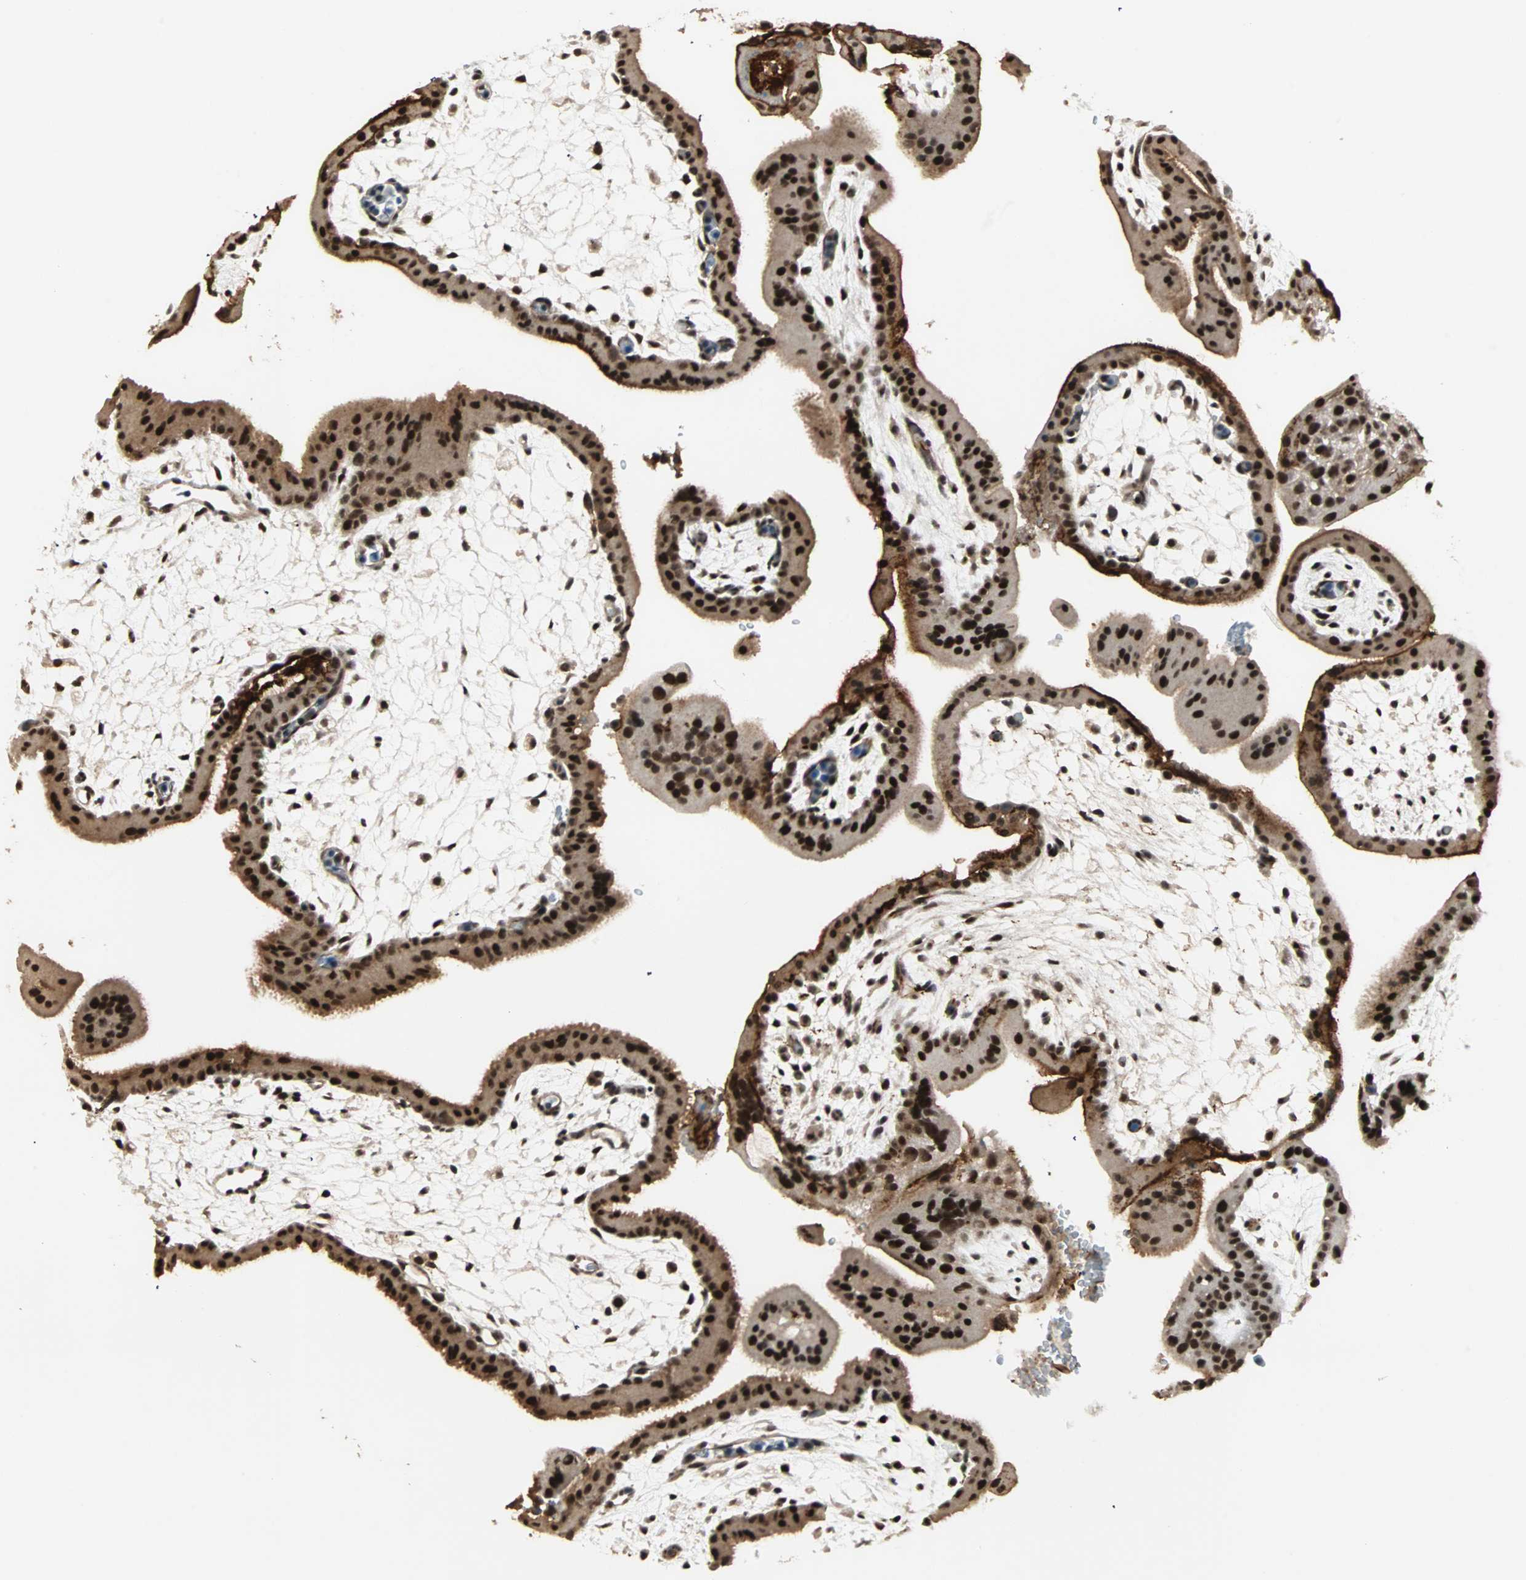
{"staining": {"intensity": "moderate", "quantity": ">75%", "location": "nuclear"}, "tissue": "placenta", "cell_type": "Decidual cells", "image_type": "normal", "snomed": [{"axis": "morphology", "description": "Normal tissue, NOS"}, {"axis": "topography", "description": "Placenta"}], "caption": "Protein expression analysis of normal placenta reveals moderate nuclear staining in about >75% of decidual cells.", "gene": "ZBED9", "patient": {"sex": "female", "age": 35}}